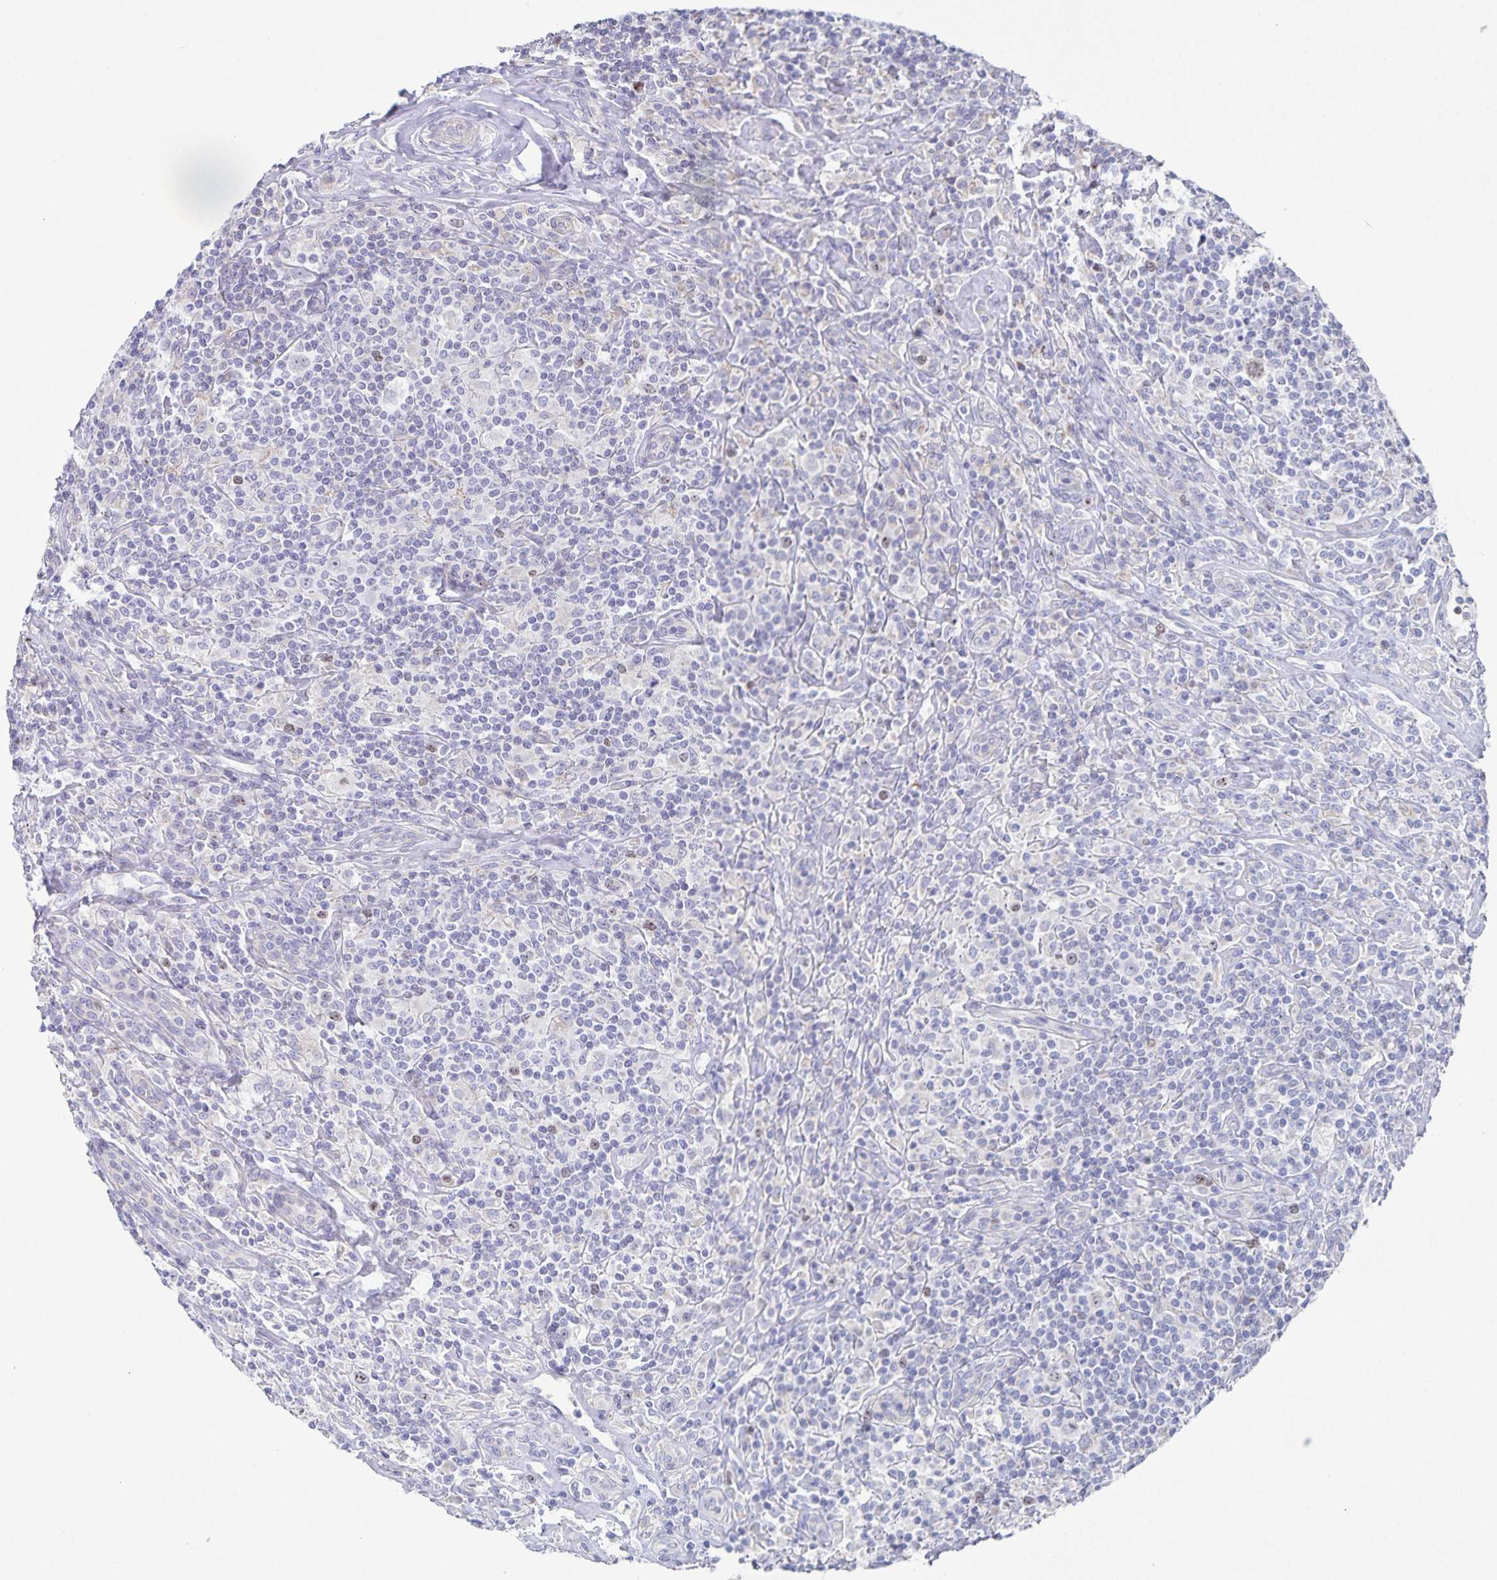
{"staining": {"intensity": "negative", "quantity": "none", "location": "none"}, "tissue": "lymphoma", "cell_type": "Tumor cells", "image_type": "cancer", "snomed": [{"axis": "morphology", "description": "Hodgkin's disease, NOS"}, {"axis": "morphology", "description": "Hodgkin's lymphoma, nodular sclerosis"}, {"axis": "topography", "description": "Lymph node"}], "caption": "Tumor cells show no significant protein staining in lymphoma.", "gene": "CENPH", "patient": {"sex": "female", "age": 10}}